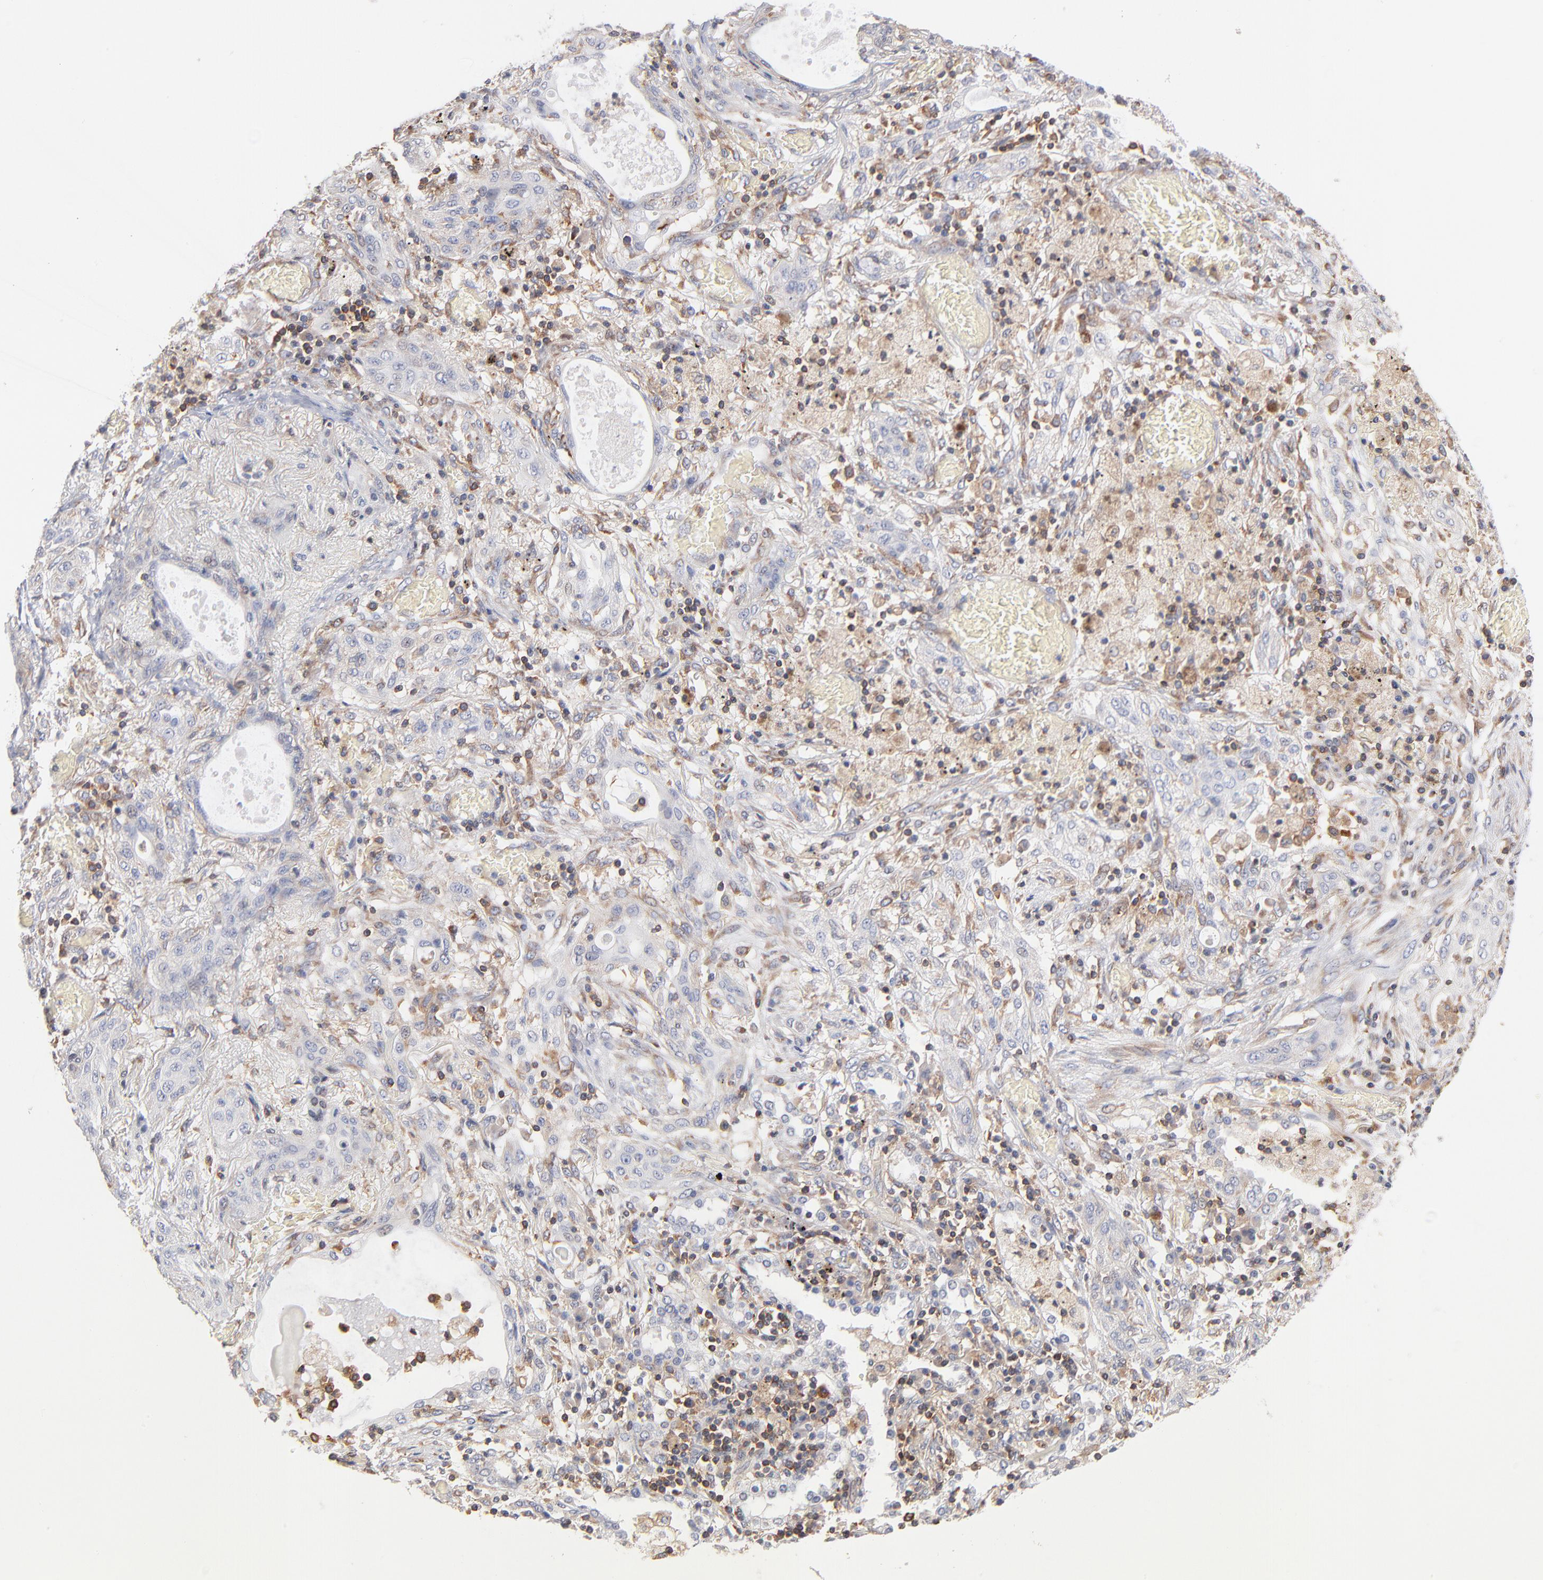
{"staining": {"intensity": "negative", "quantity": "none", "location": "none"}, "tissue": "lung cancer", "cell_type": "Tumor cells", "image_type": "cancer", "snomed": [{"axis": "morphology", "description": "Squamous cell carcinoma, NOS"}, {"axis": "topography", "description": "Lung"}], "caption": "Immunohistochemical staining of human squamous cell carcinoma (lung) demonstrates no significant staining in tumor cells.", "gene": "WIPF1", "patient": {"sex": "female", "age": 47}}